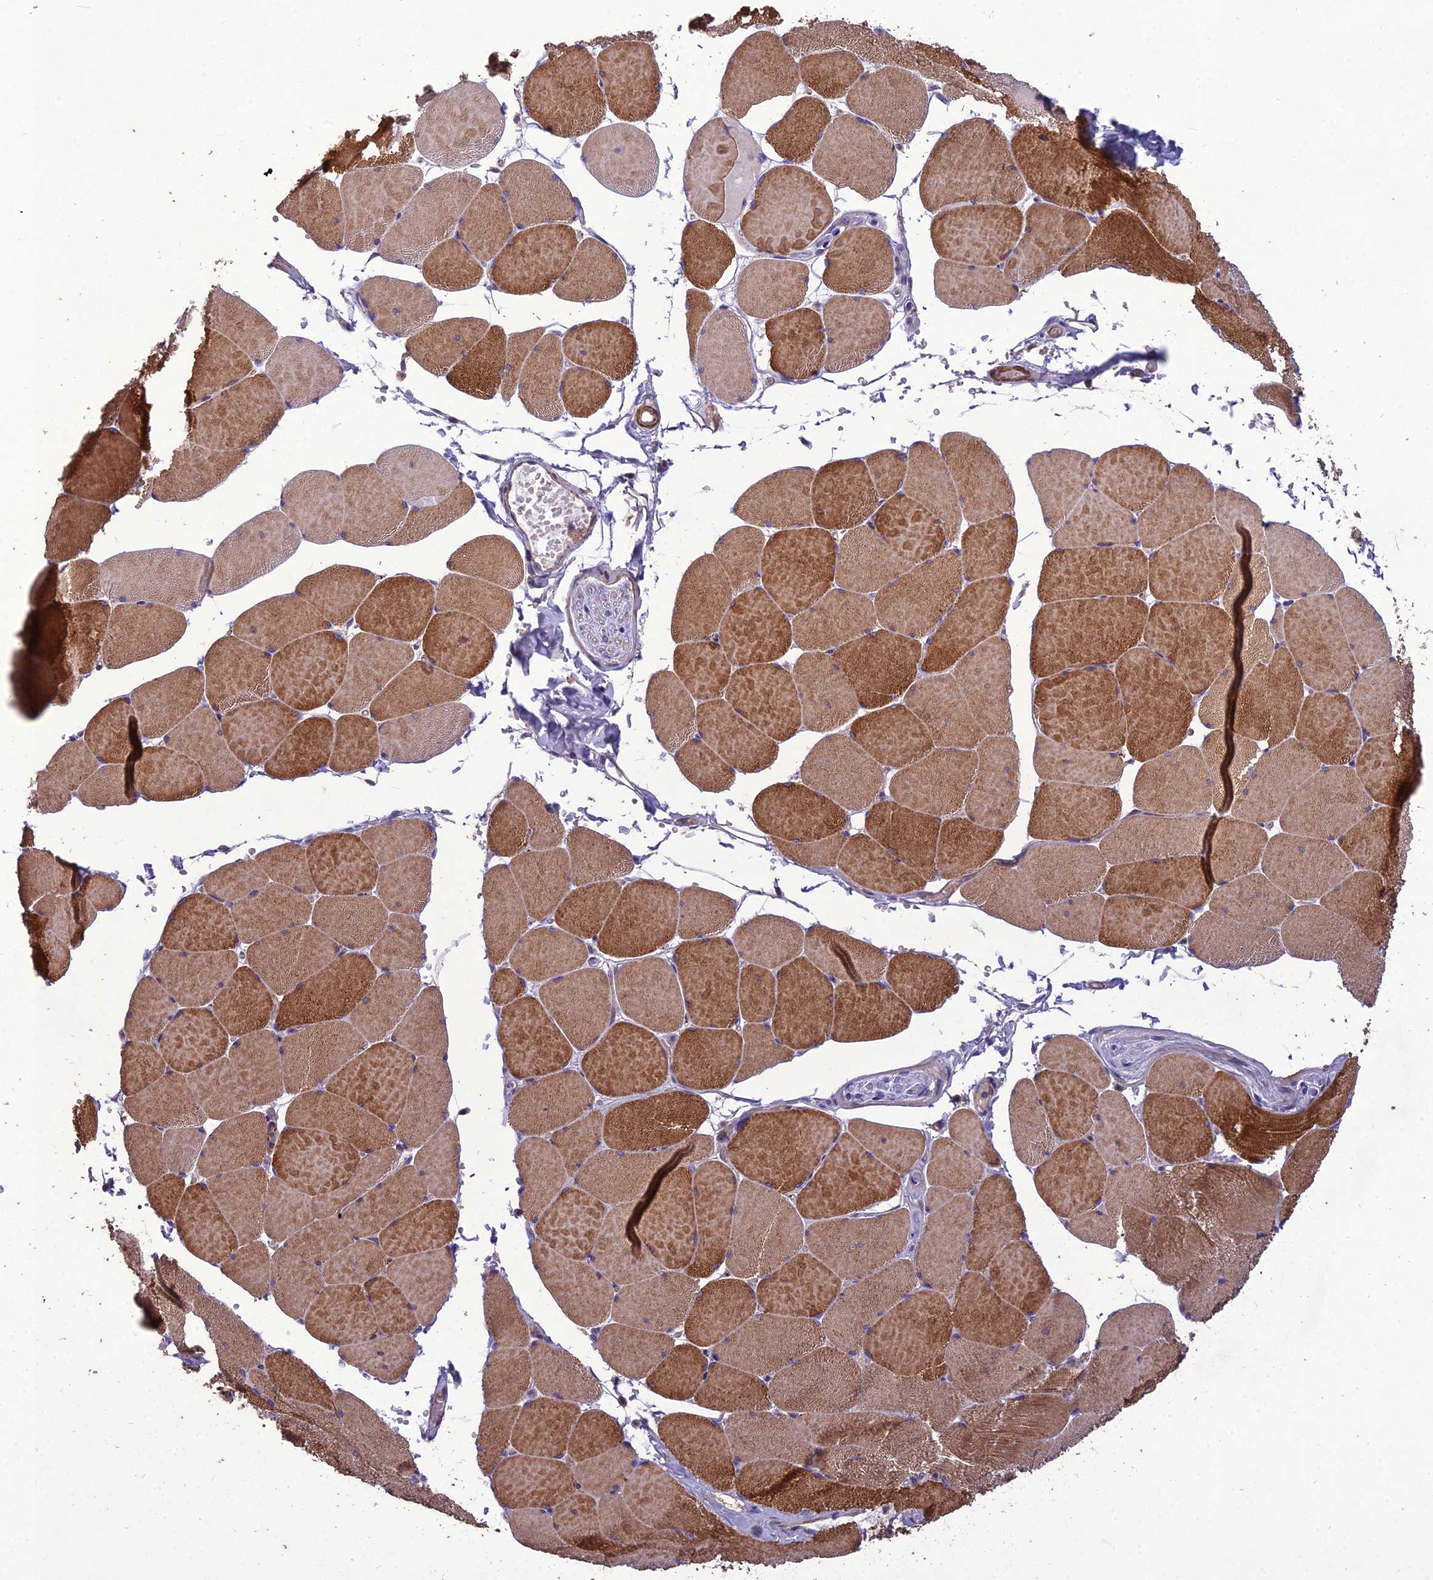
{"staining": {"intensity": "strong", "quantity": ">75%", "location": "cytoplasmic/membranous"}, "tissue": "skeletal muscle", "cell_type": "Myocytes", "image_type": "normal", "snomed": [{"axis": "morphology", "description": "Normal tissue, NOS"}, {"axis": "topography", "description": "Skeletal muscle"}, {"axis": "topography", "description": "Head-Neck"}], "caption": "Human skeletal muscle stained for a protein (brown) shows strong cytoplasmic/membranous positive positivity in about >75% of myocytes.", "gene": "CLUH", "patient": {"sex": "male", "age": 66}}